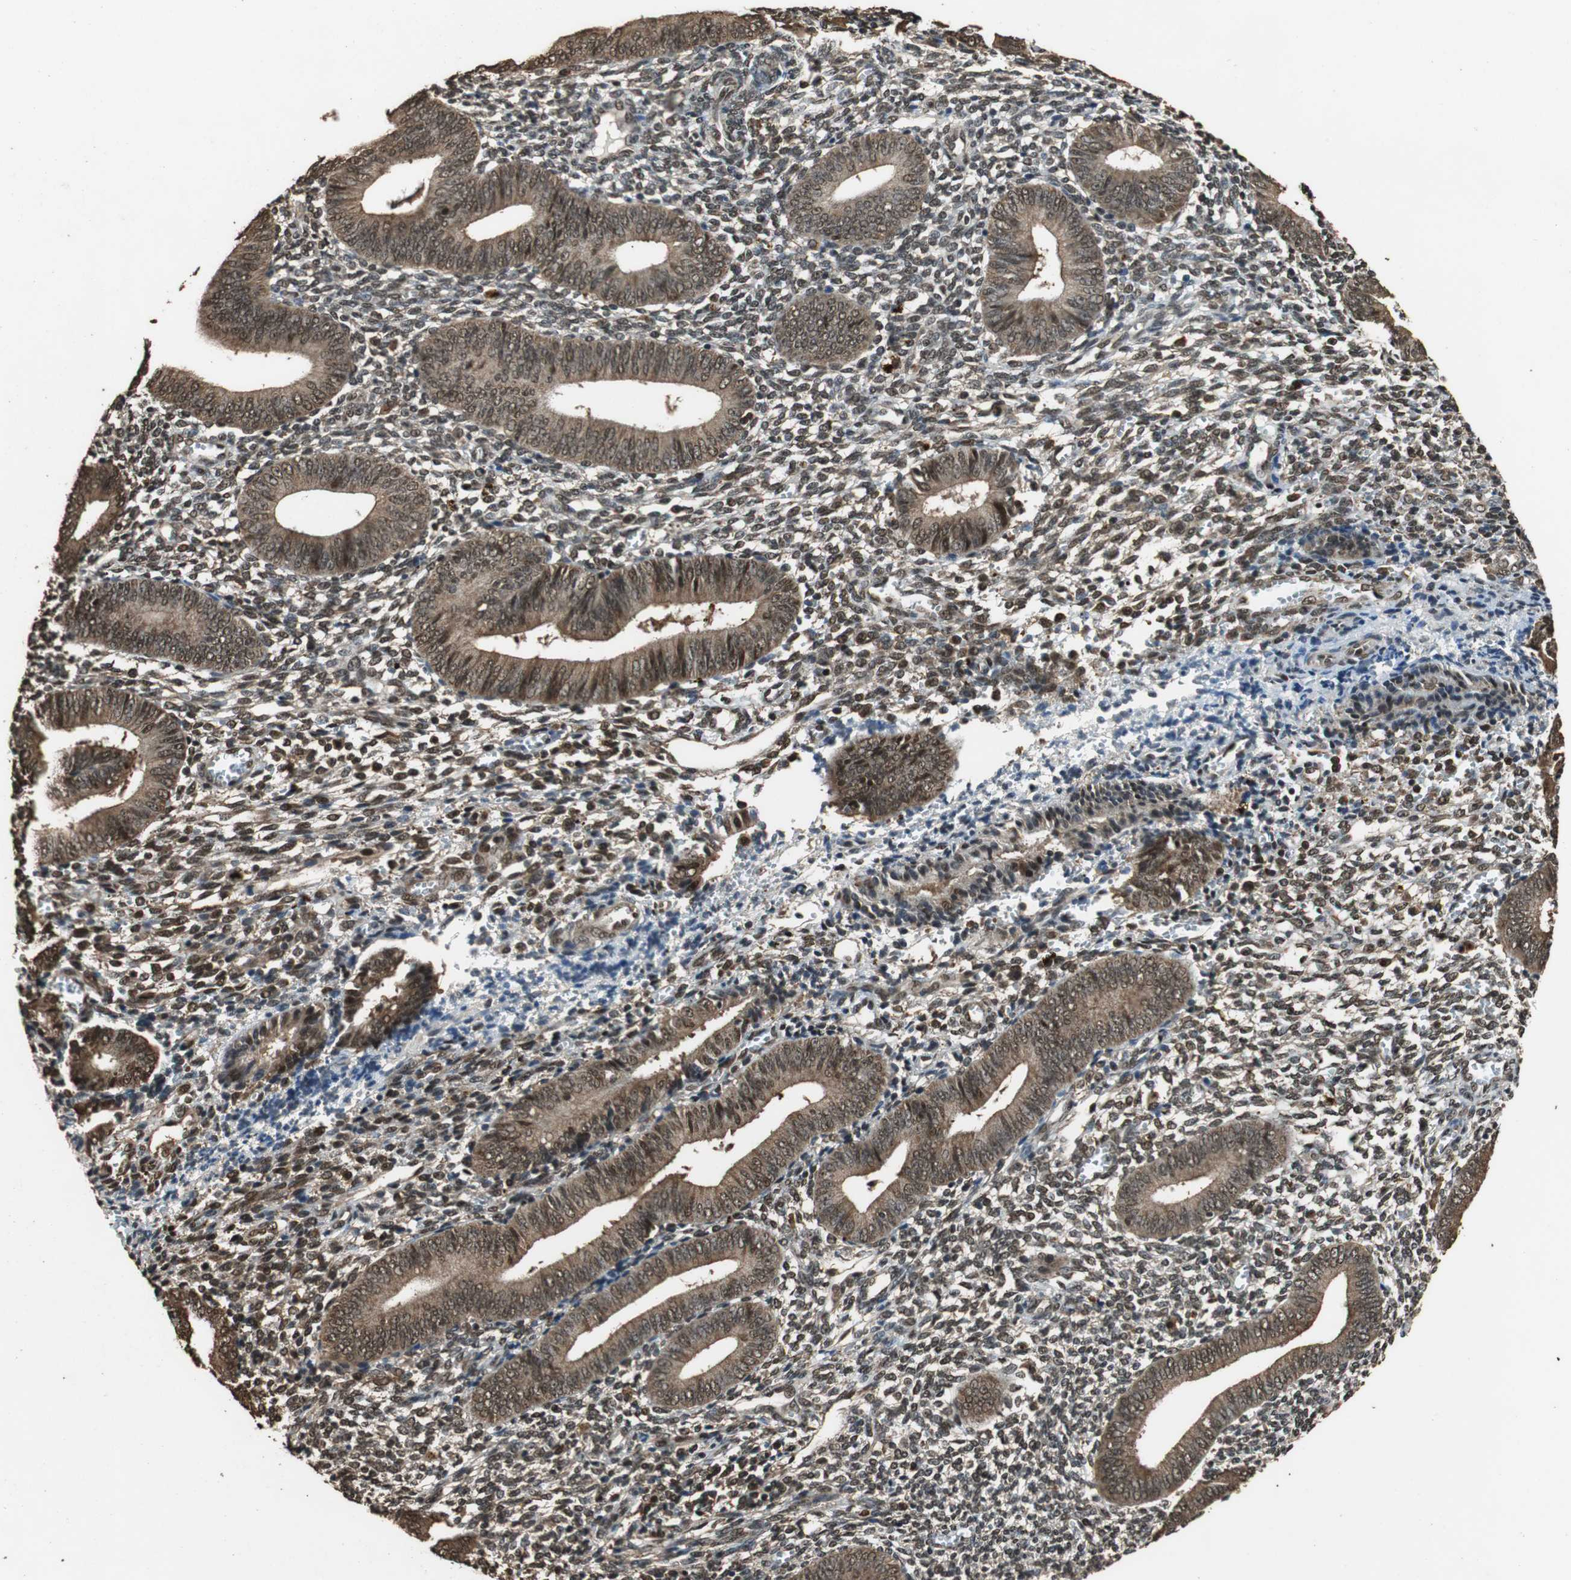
{"staining": {"intensity": "strong", "quantity": ">75%", "location": "cytoplasmic/membranous,nuclear"}, "tissue": "endometrium", "cell_type": "Cells in endometrial stroma", "image_type": "normal", "snomed": [{"axis": "morphology", "description": "Normal tissue, NOS"}, {"axis": "topography", "description": "Uterus"}, {"axis": "topography", "description": "Endometrium"}], "caption": "DAB (3,3'-diaminobenzidine) immunohistochemical staining of unremarkable human endometrium reveals strong cytoplasmic/membranous,nuclear protein expression in about >75% of cells in endometrial stroma.", "gene": "ZNF18", "patient": {"sex": "female", "age": 33}}